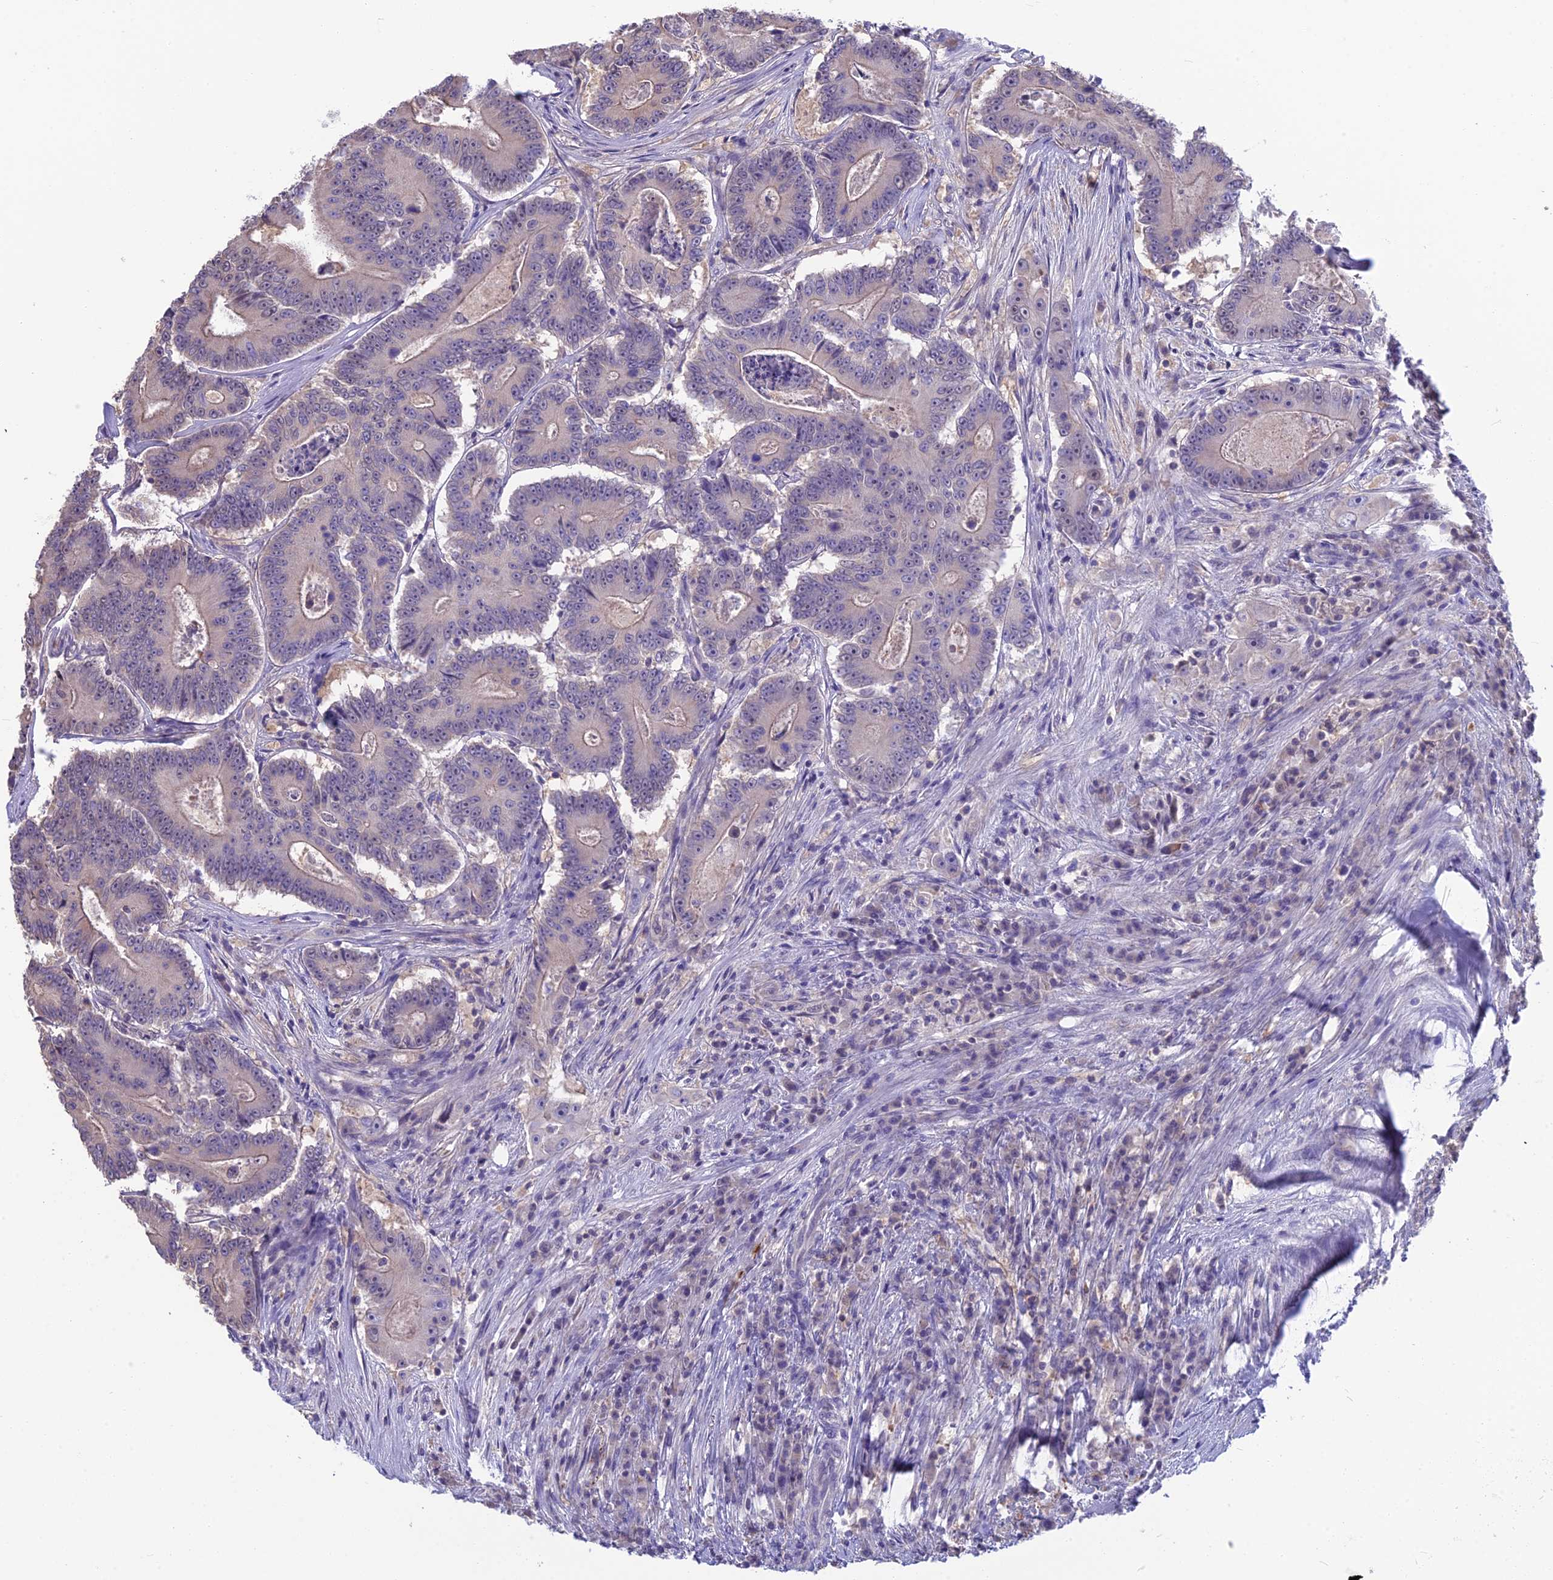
{"staining": {"intensity": "negative", "quantity": "none", "location": "none"}, "tissue": "colorectal cancer", "cell_type": "Tumor cells", "image_type": "cancer", "snomed": [{"axis": "morphology", "description": "Adenocarcinoma, NOS"}, {"axis": "topography", "description": "Colon"}], "caption": "IHC photomicrograph of neoplastic tissue: colorectal adenocarcinoma stained with DAB reveals no significant protein positivity in tumor cells.", "gene": "SNAP91", "patient": {"sex": "male", "age": 83}}